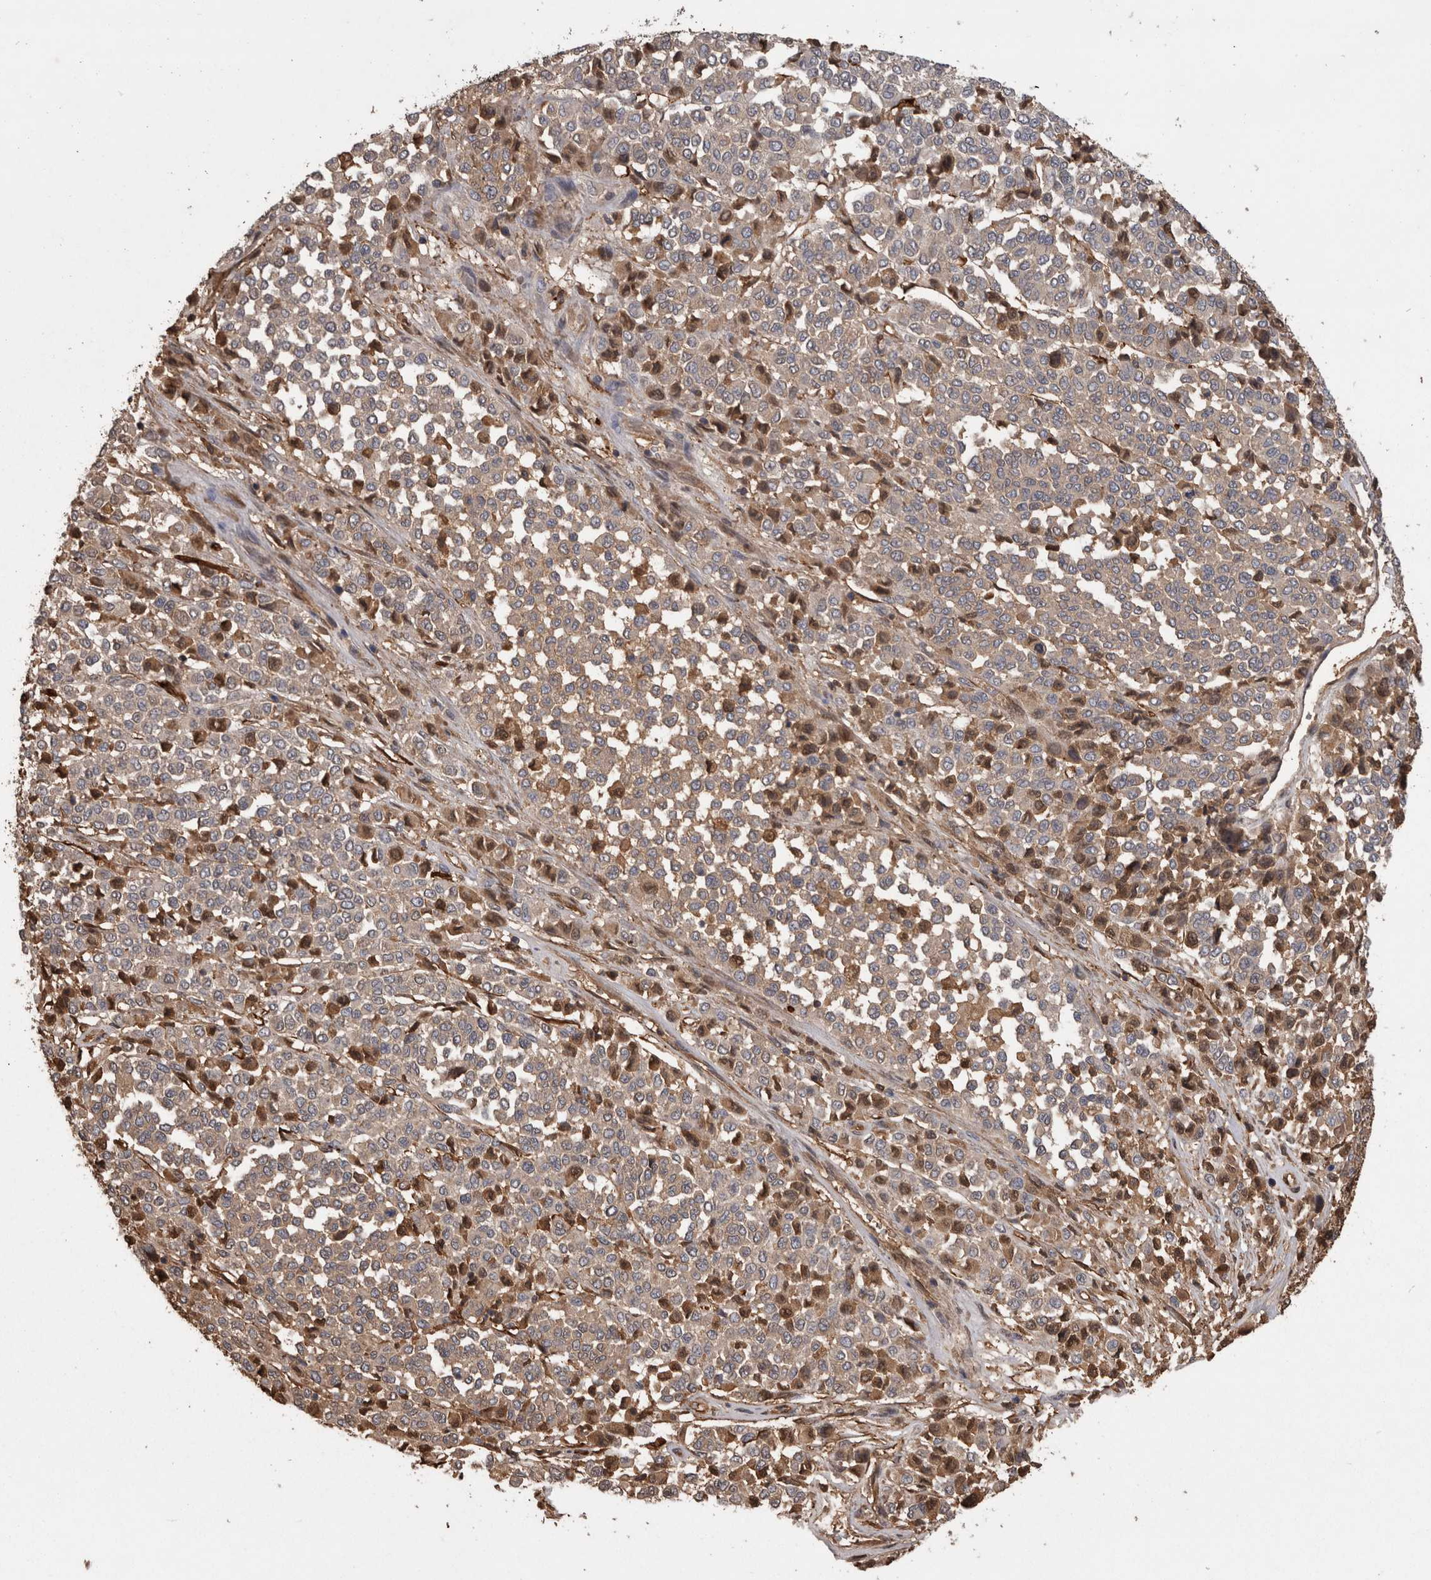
{"staining": {"intensity": "weak", "quantity": "<25%", "location": "cytoplasmic/membranous"}, "tissue": "melanoma", "cell_type": "Tumor cells", "image_type": "cancer", "snomed": [{"axis": "morphology", "description": "Malignant melanoma, Metastatic site"}, {"axis": "topography", "description": "Pancreas"}], "caption": "High power microscopy image of an immunohistochemistry (IHC) micrograph of malignant melanoma (metastatic site), revealing no significant staining in tumor cells. (Brightfield microscopy of DAB (3,3'-diaminobenzidine) IHC at high magnification).", "gene": "LXN", "patient": {"sex": "female", "age": 30}}